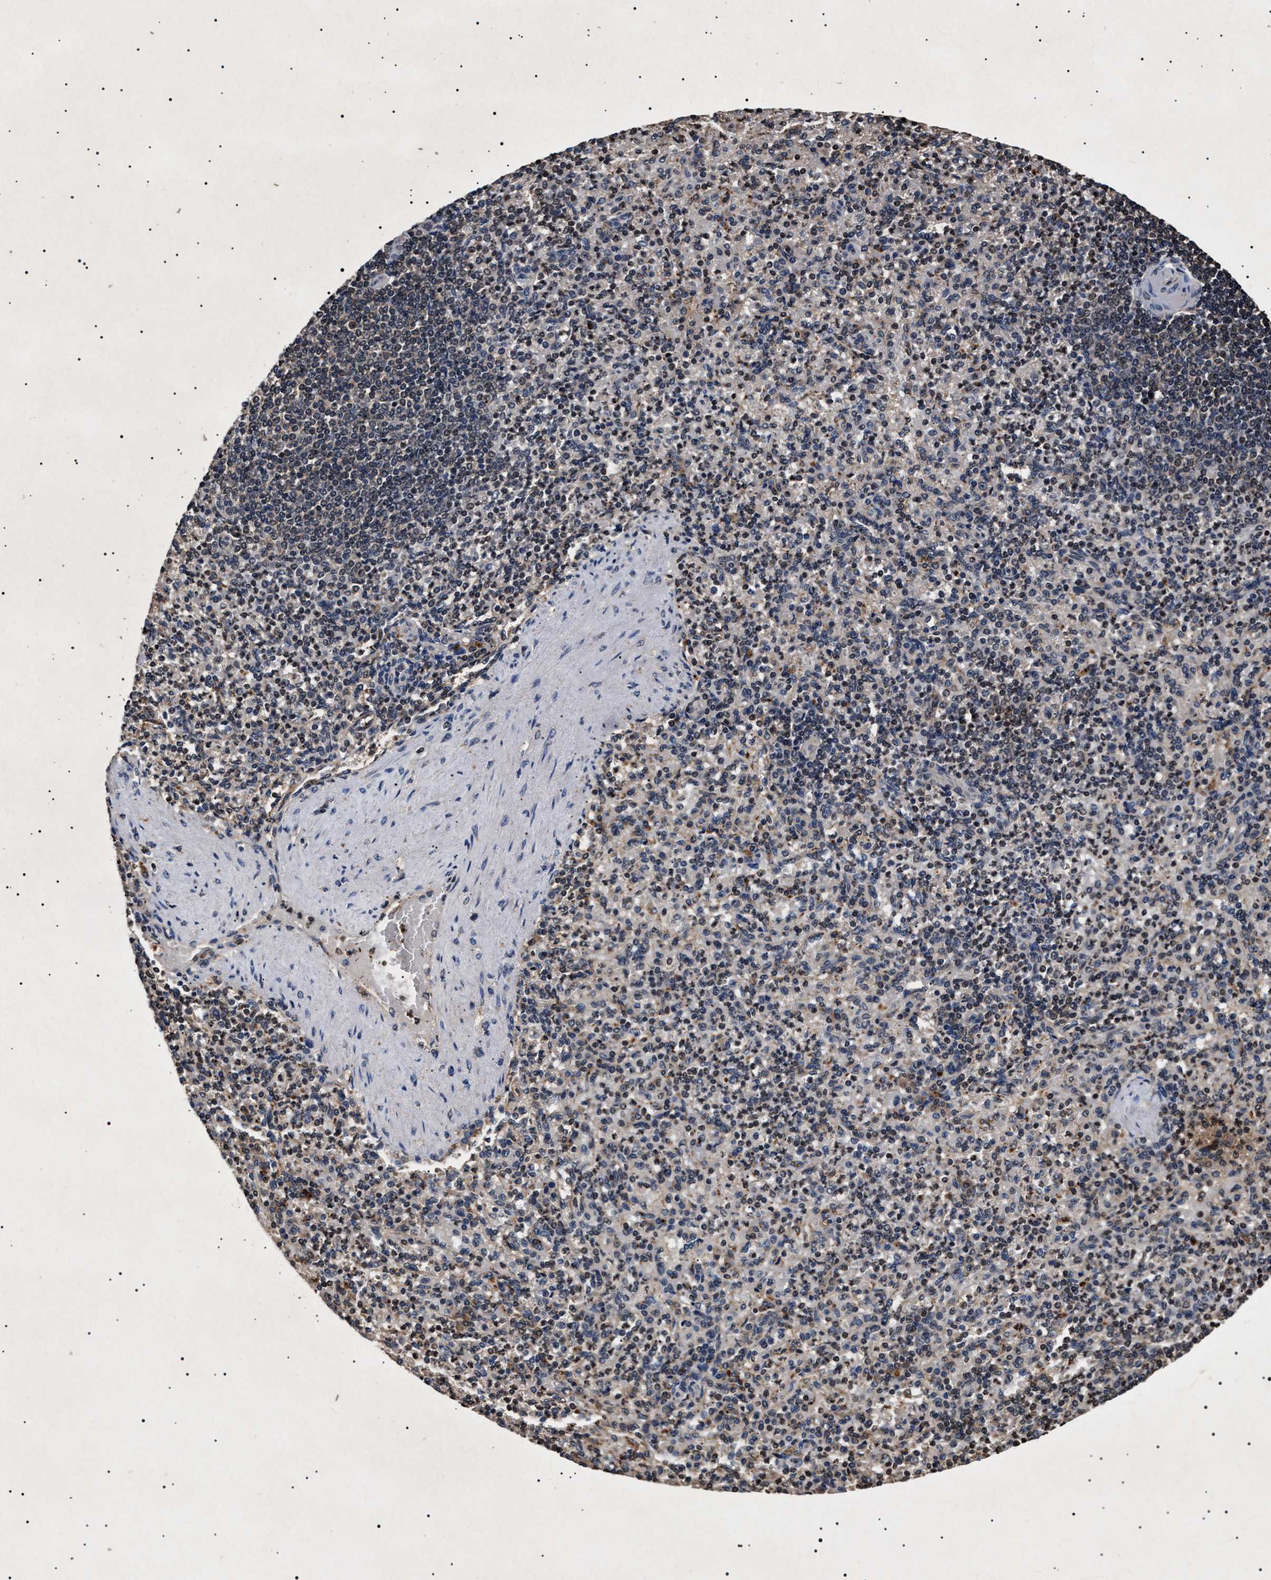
{"staining": {"intensity": "moderate", "quantity": "25%-75%", "location": "cytoplasmic/membranous,nuclear"}, "tissue": "spleen", "cell_type": "Cells in red pulp", "image_type": "normal", "snomed": [{"axis": "morphology", "description": "Normal tissue, NOS"}, {"axis": "topography", "description": "Spleen"}], "caption": "Cells in red pulp display moderate cytoplasmic/membranous,nuclear staining in approximately 25%-75% of cells in unremarkable spleen. The protein is stained brown, and the nuclei are stained in blue (DAB IHC with brightfield microscopy, high magnification).", "gene": "KIF21A", "patient": {"sex": "female", "age": 74}}